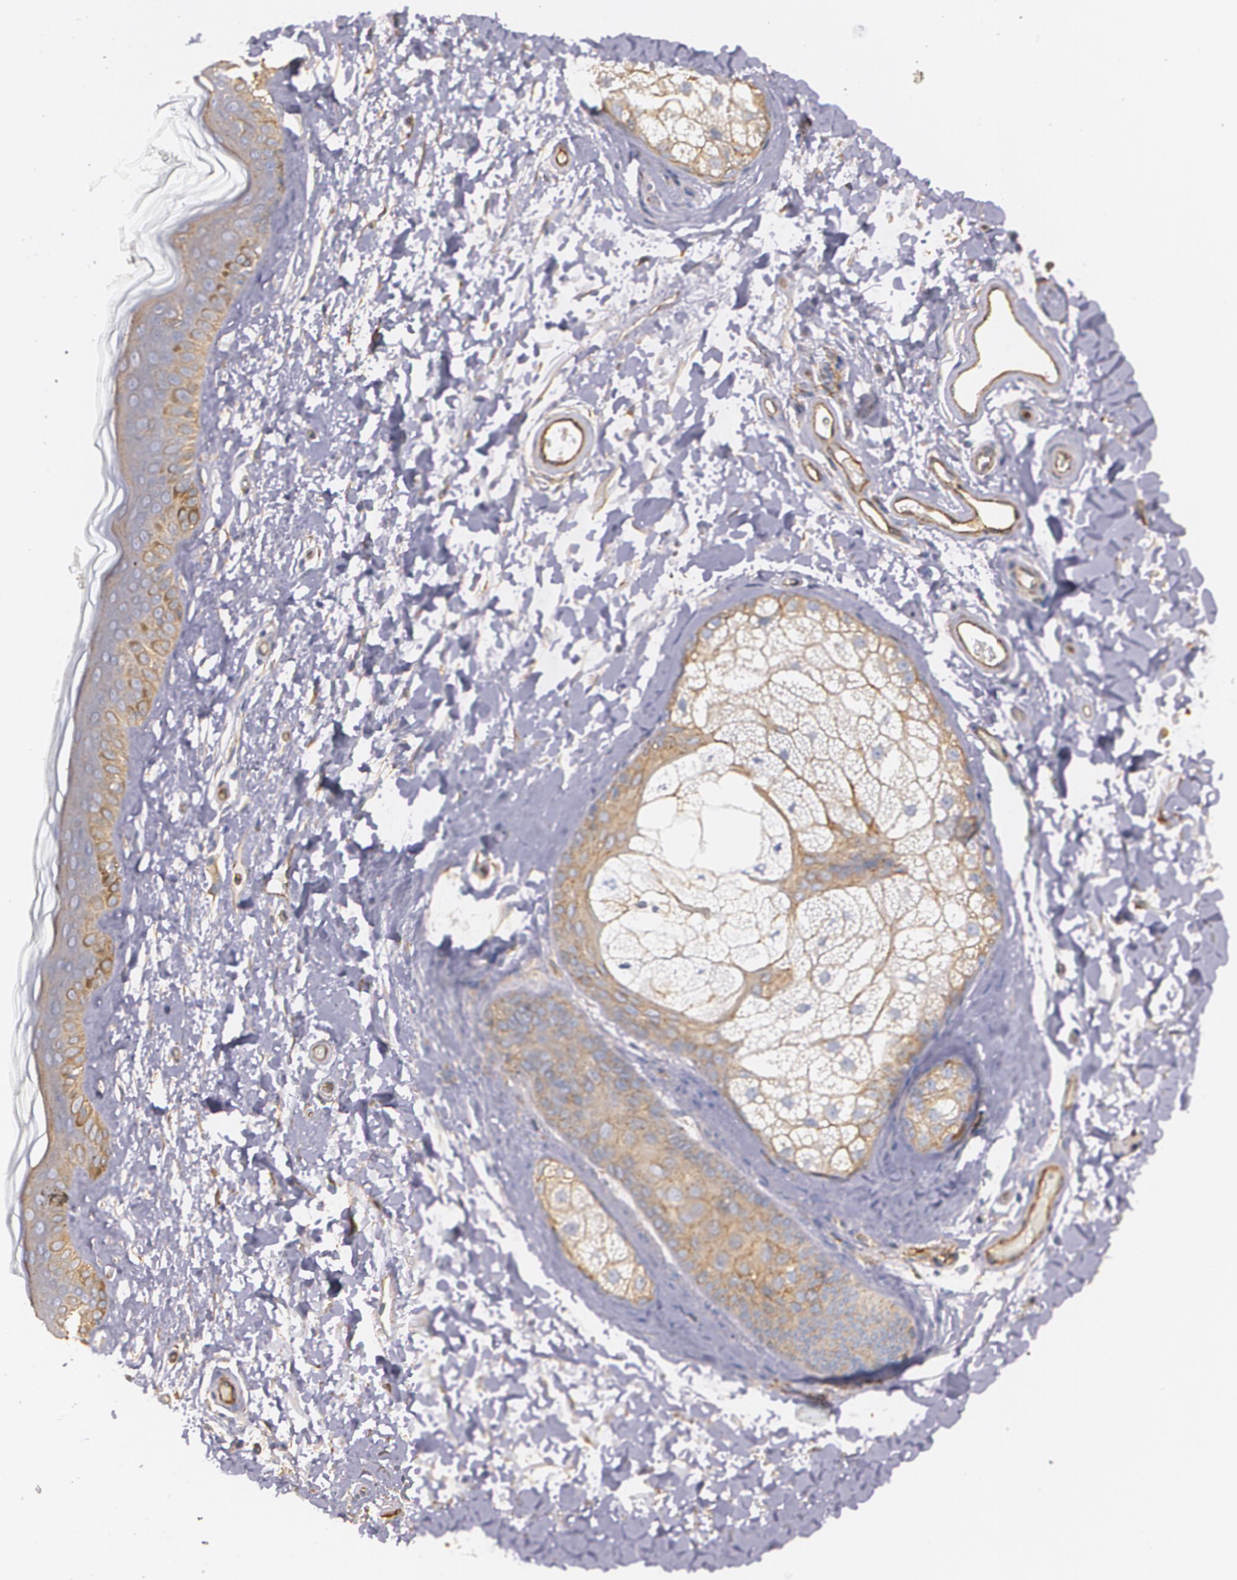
{"staining": {"intensity": "weak", "quantity": "25%-75%", "location": "cytoplasmic/membranous"}, "tissue": "skin", "cell_type": "Fibroblasts", "image_type": "normal", "snomed": [{"axis": "morphology", "description": "Normal tissue, NOS"}, {"axis": "topography", "description": "Skin"}], "caption": "This image shows normal skin stained with immunohistochemistry (IHC) to label a protein in brown. The cytoplasmic/membranous of fibroblasts show weak positivity for the protein. Nuclei are counter-stained blue.", "gene": "TJP1", "patient": {"sex": "male", "age": 63}}